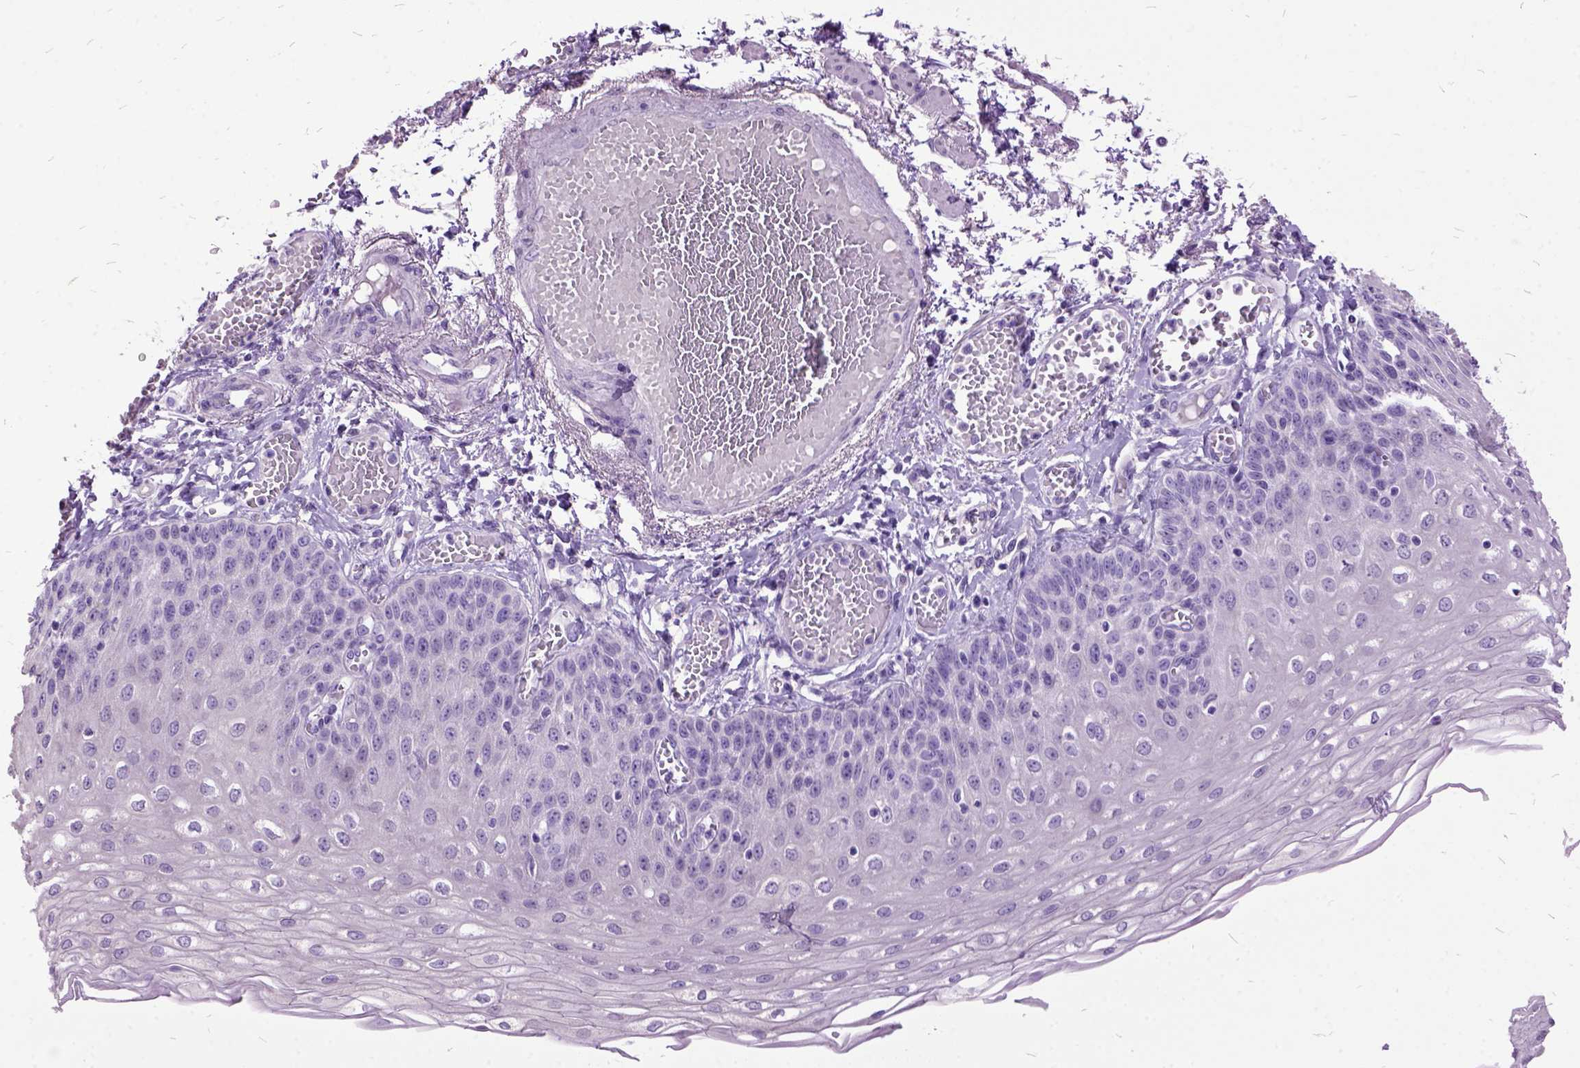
{"staining": {"intensity": "negative", "quantity": "none", "location": "none"}, "tissue": "esophagus", "cell_type": "Squamous epithelial cells", "image_type": "normal", "snomed": [{"axis": "morphology", "description": "Normal tissue, NOS"}, {"axis": "morphology", "description": "Adenocarcinoma, NOS"}, {"axis": "topography", "description": "Esophagus"}], "caption": "Micrograph shows no significant protein expression in squamous epithelial cells of normal esophagus.", "gene": "MME", "patient": {"sex": "male", "age": 81}}